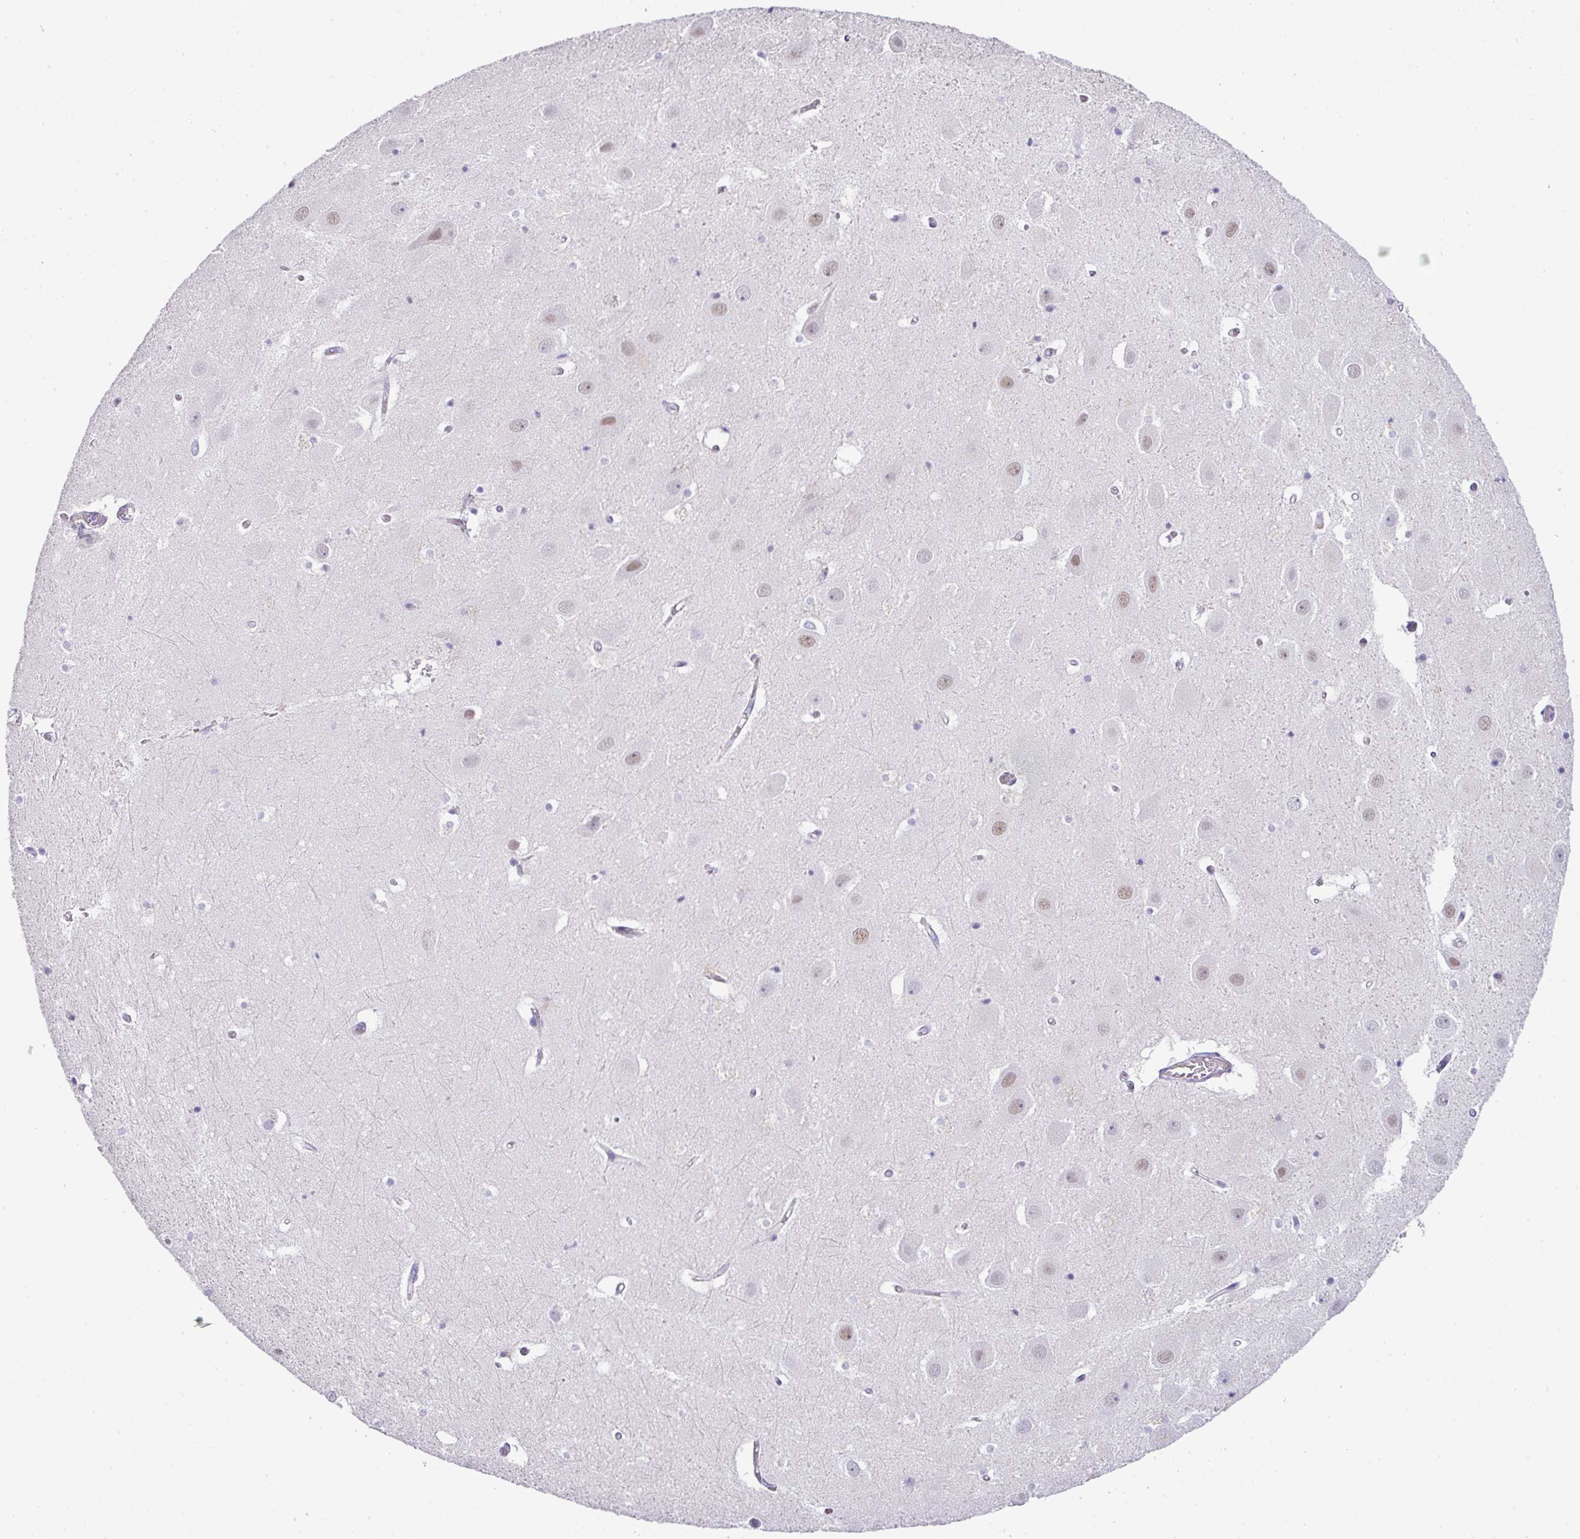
{"staining": {"intensity": "negative", "quantity": "none", "location": "none"}, "tissue": "hippocampus", "cell_type": "Glial cells", "image_type": "normal", "snomed": [{"axis": "morphology", "description": "Normal tissue, NOS"}, {"axis": "topography", "description": "Hippocampus"}], "caption": "DAB immunohistochemical staining of normal hippocampus demonstrates no significant positivity in glial cells. (DAB (3,3'-diaminobenzidine) IHC with hematoxylin counter stain).", "gene": "GCG", "patient": {"sex": "female", "age": 52}}